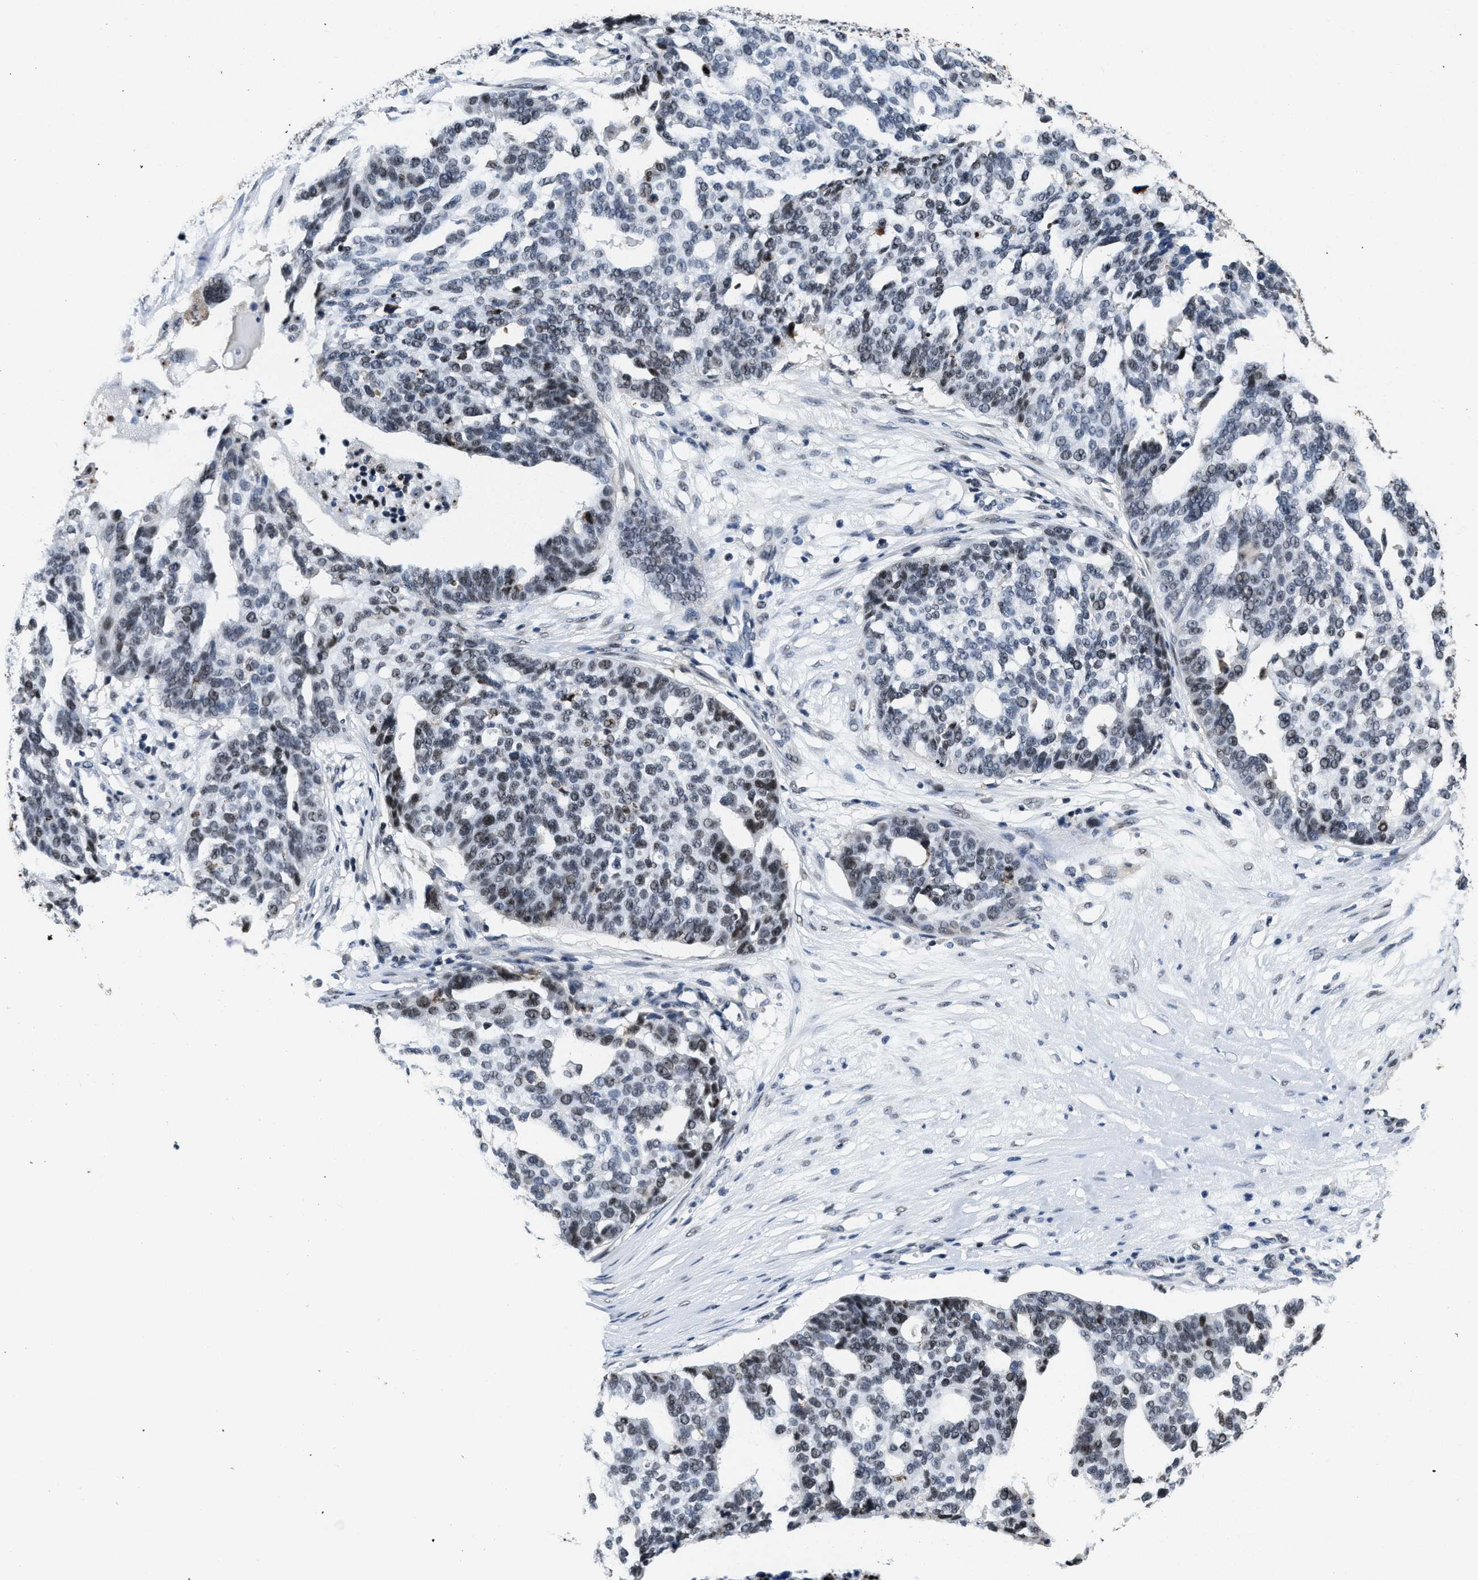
{"staining": {"intensity": "moderate", "quantity": "<25%", "location": "nuclear"}, "tissue": "ovarian cancer", "cell_type": "Tumor cells", "image_type": "cancer", "snomed": [{"axis": "morphology", "description": "Cystadenocarcinoma, serous, NOS"}, {"axis": "topography", "description": "Ovary"}], "caption": "Immunohistochemistry (IHC) (DAB) staining of human ovarian cancer (serous cystadenocarcinoma) demonstrates moderate nuclear protein positivity in approximately <25% of tumor cells.", "gene": "SUPT16H", "patient": {"sex": "female", "age": 59}}